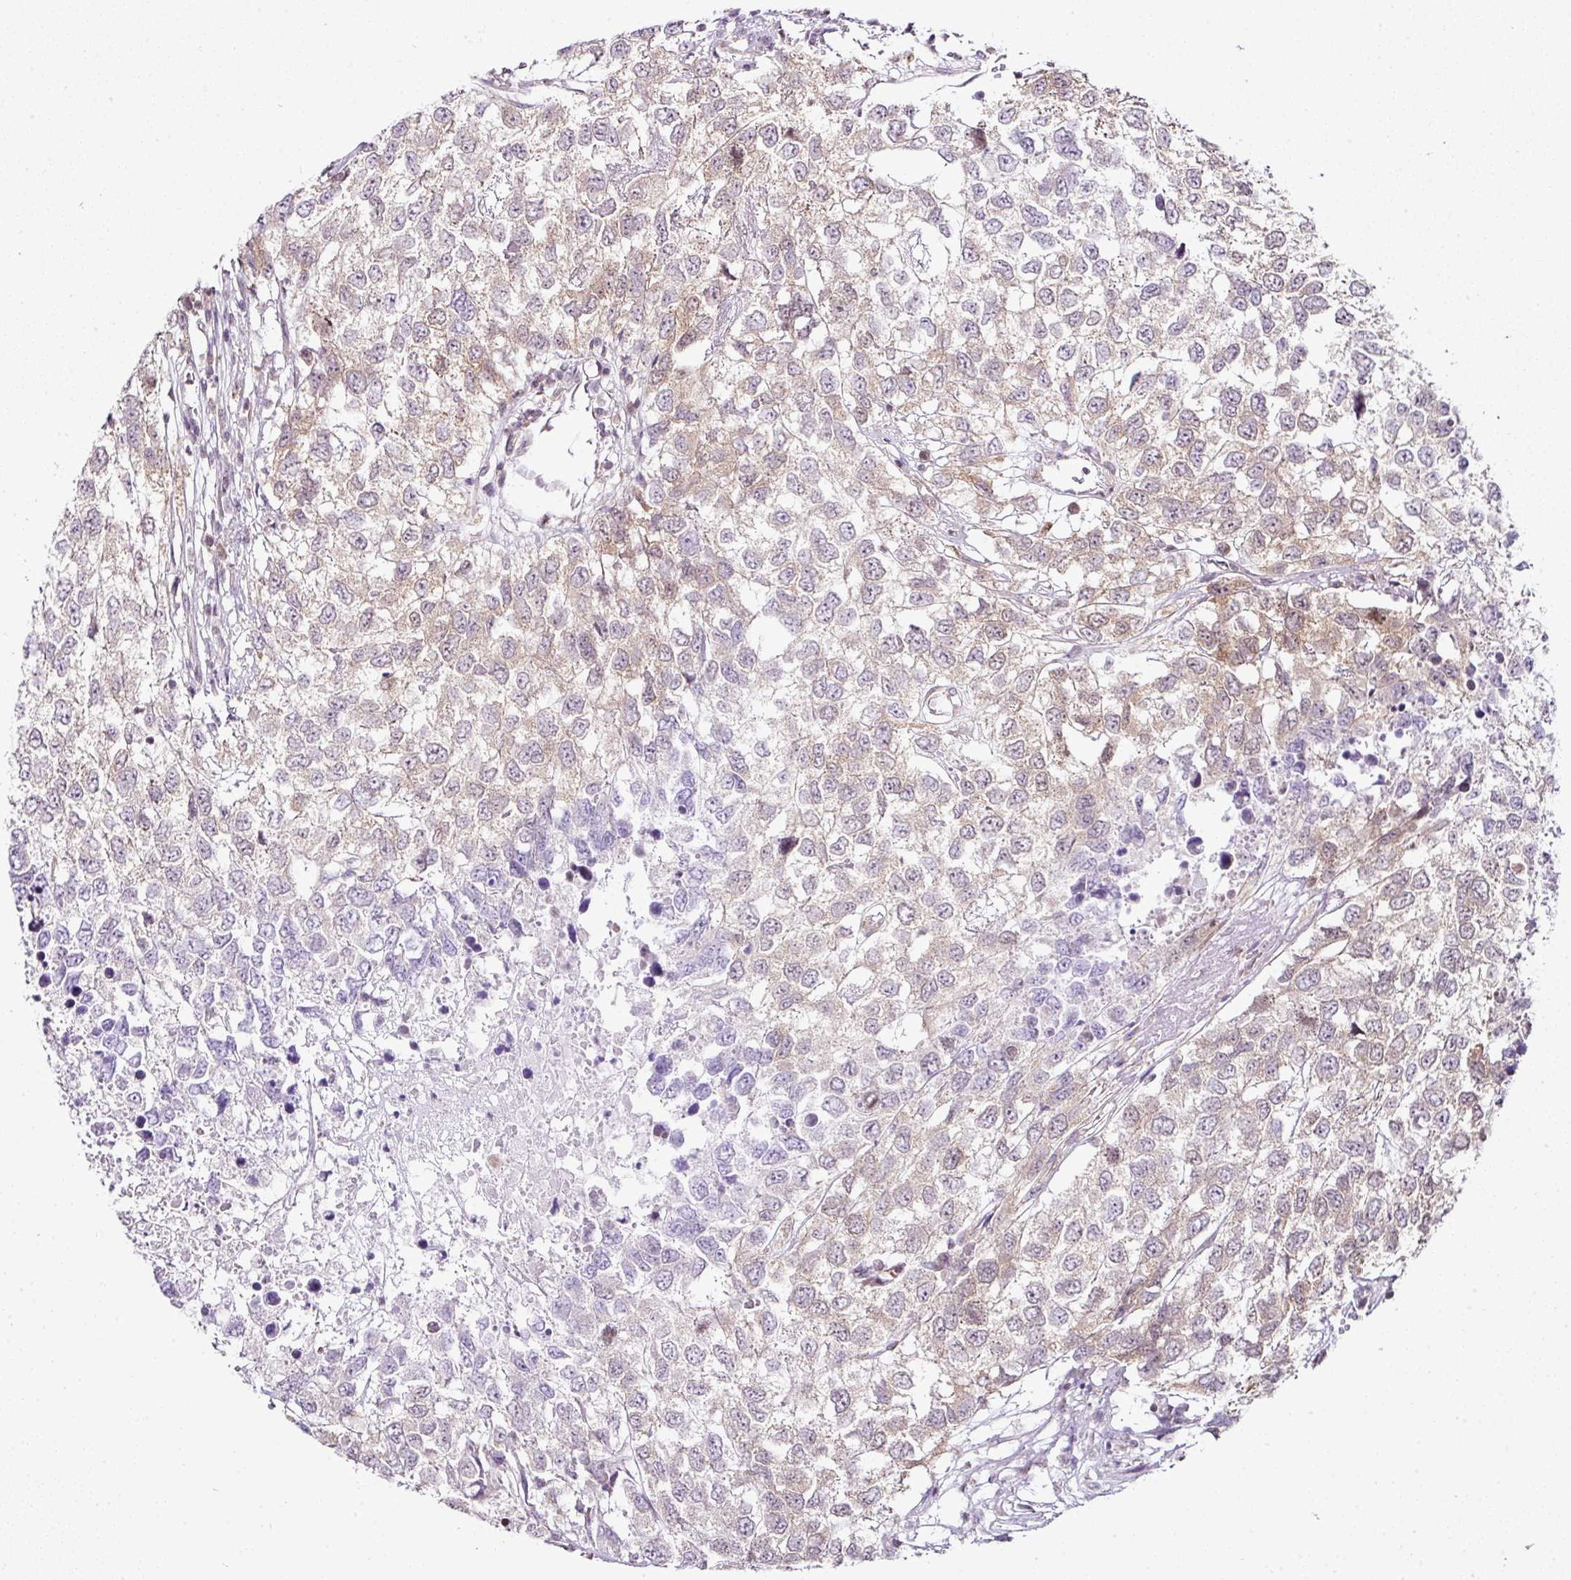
{"staining": {"intensity": "weak", "quantity": "25%-75%", "location": "cytoplasmic/membranous"}, "tissue": "testis cancer", "cell_type": "Tumor cells", "image_type": "cancer", "snomed": [{"axis": "morphology", "description": "Carcinoma, Embryonal, NOS"}, {"axis": "topography", "description": "Testis"}], "caption": "The photomicrograph reveals a brown stain indicating the presence of a protein in the cytoplasmic/membranous of tumor cells in testis embryonal carcinoma. (brown staining indicates protein expression, while blue staining denotes nuclei).", "gene": "FAM32A", "patient": {"sex": "male", "age": 83}}